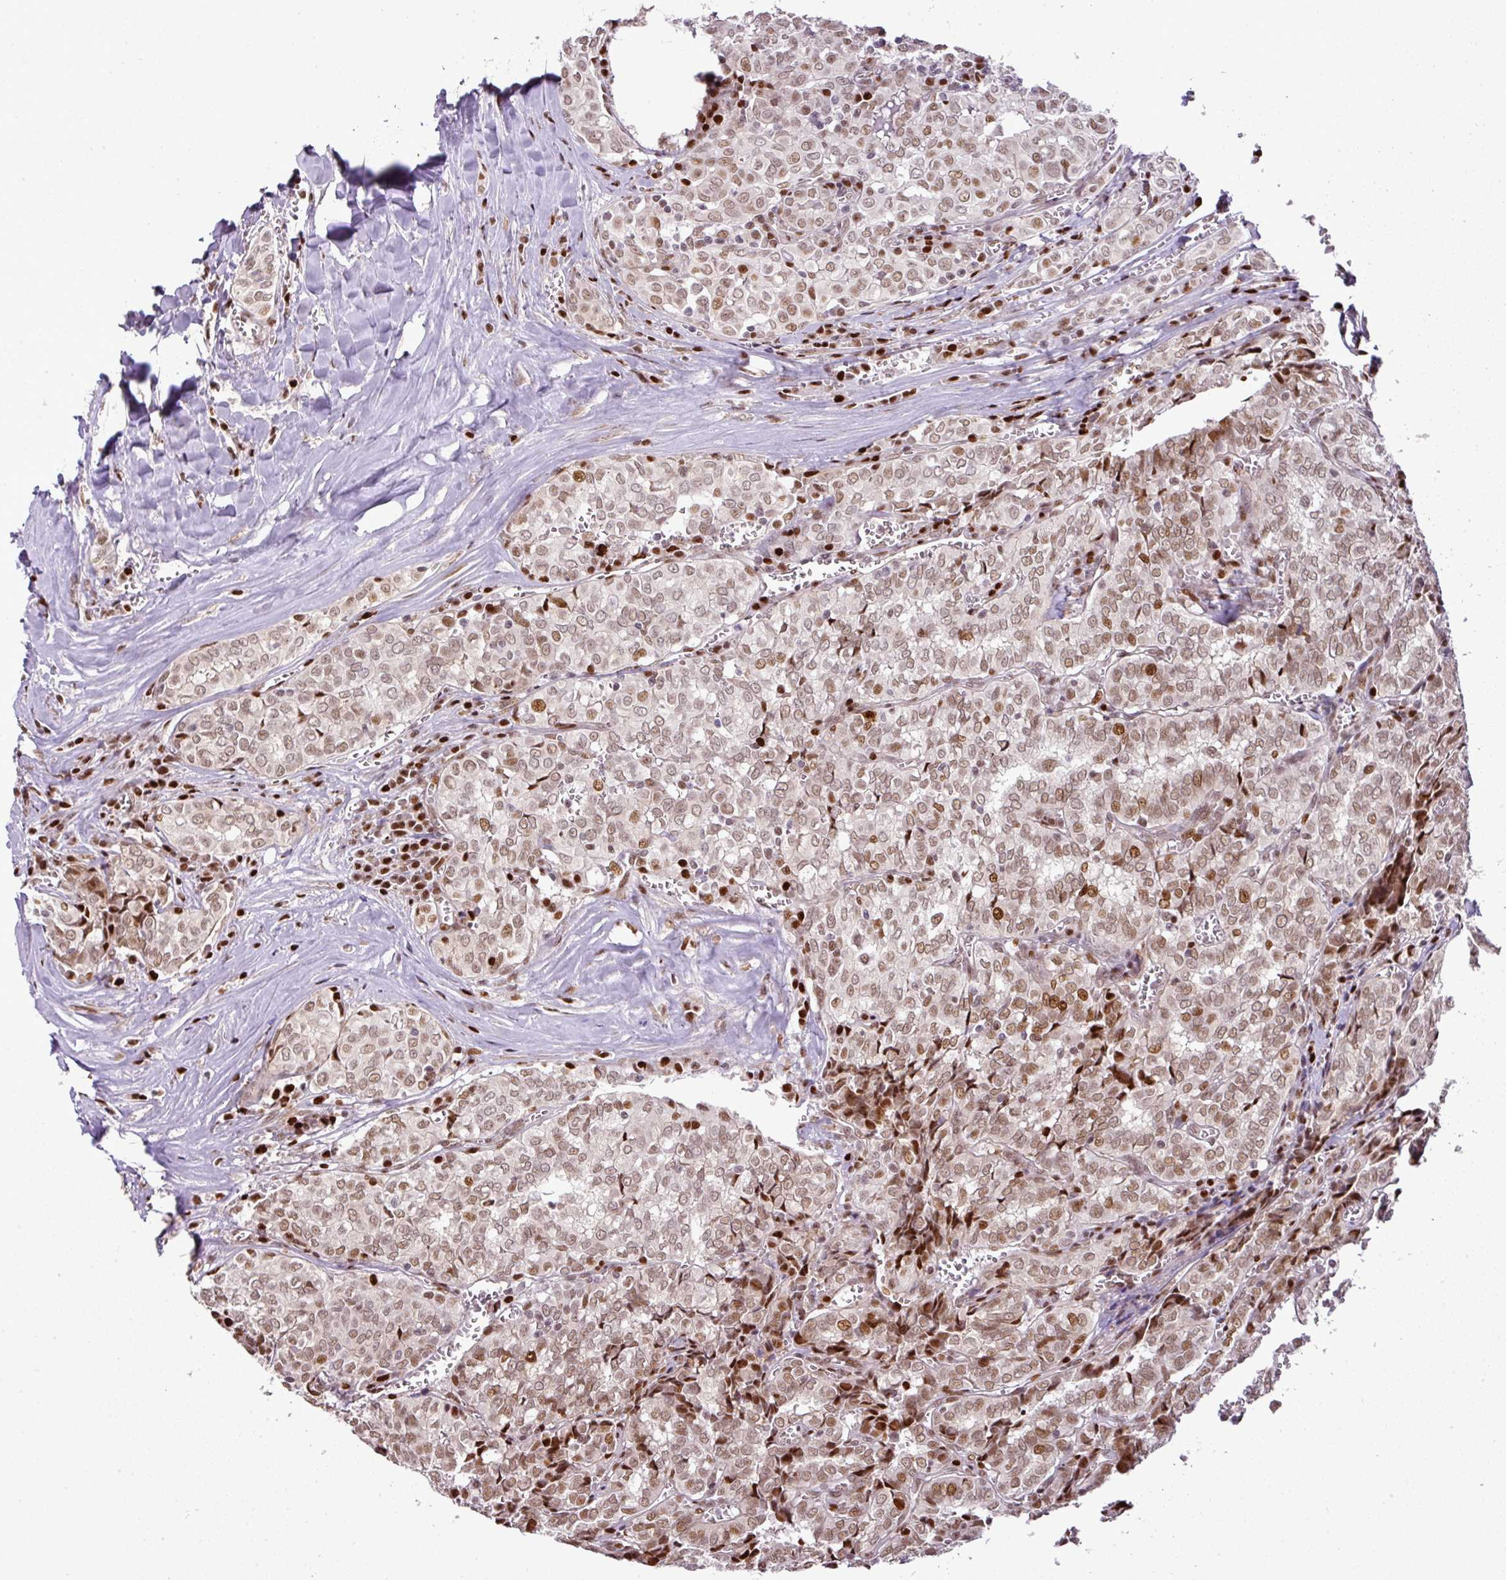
{"staining": {"intensity": "moderate", "quantity": ">75%", "location": "nuclear"}, "tissue": "thyroid cancer", "cell_type": "Tumor cells", "image_type": "cancer", "snomed": [{"axis": "morphology", "description": "Papillary adenocarcinoma, NOS"}, {"axis": "topography", "description": "Thyroid gland"}], "caption": "Protein analysis of thyroid papillary adenocarcinoma tissue reveals moderate nuclear staining in about >75% of tumor cells.", "gene": "MYSM1", "patient": {"sex": "female", "age": 30}}